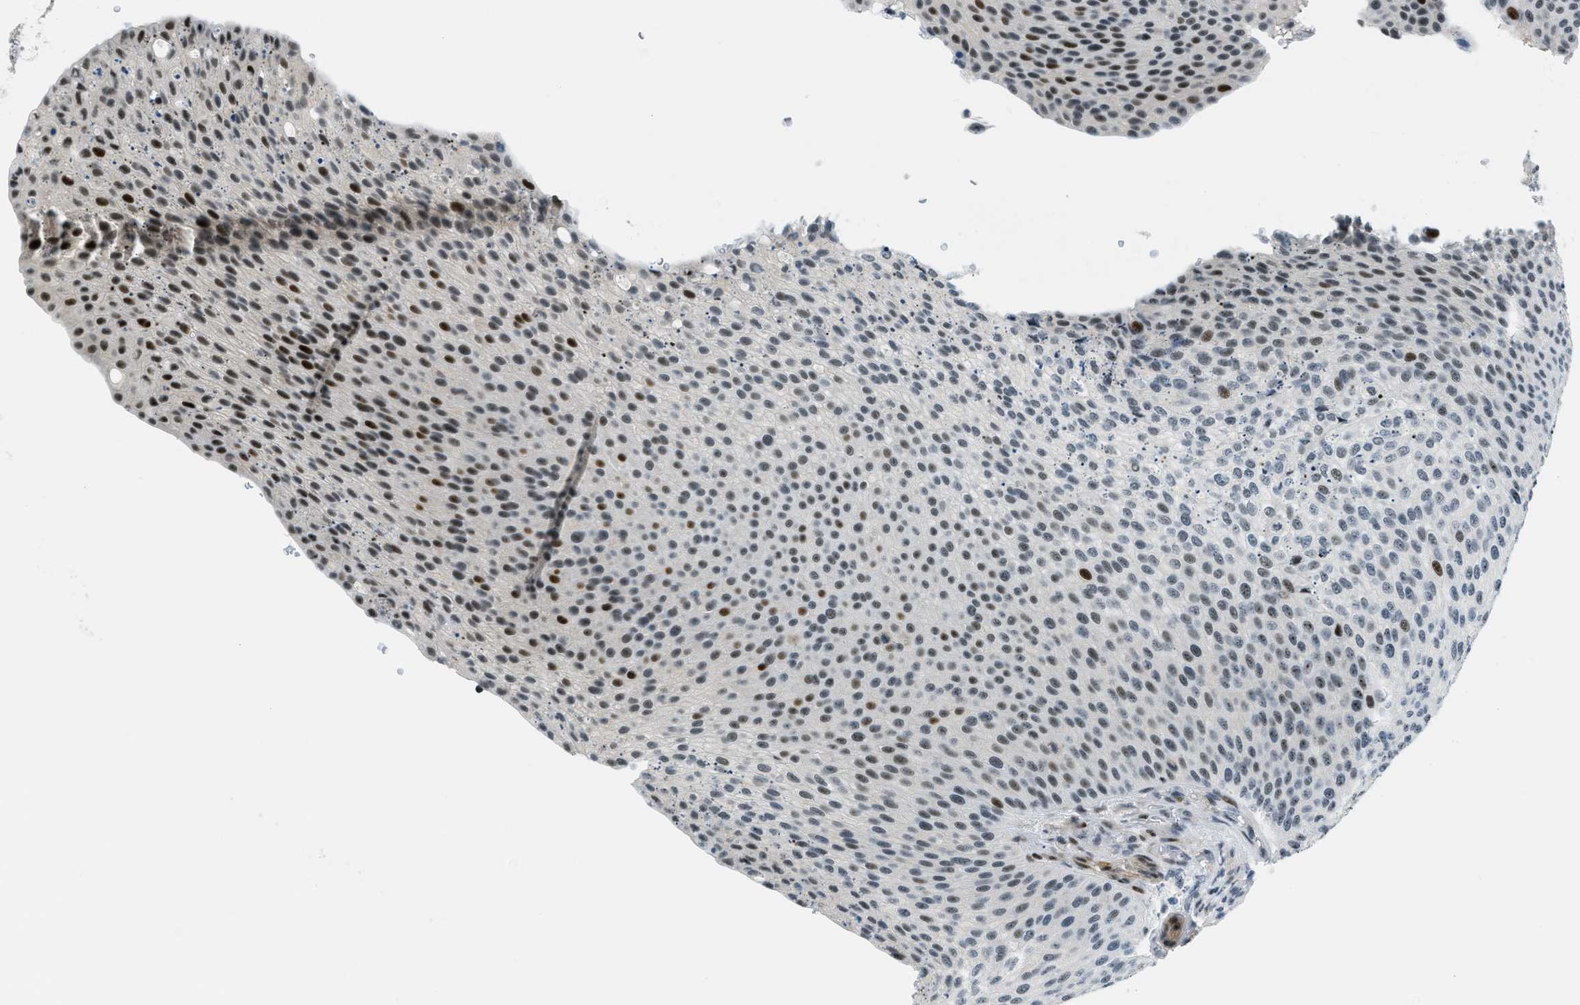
{"staining": {"intensity": "strong", "quantity": "25%-75%", "location": "nuclear"}, "tissue": "urothelial cancer", "cell_type": "Tumor cells", "image_type": "cancer", "snomed": [{"axis": "morphology", "description": "Urothelial carcinoma, Low grade"}, {"axis": "topography", "description": "Smooth muscle"}, {"axis": "topography", "description": "Urinary bladder"}], "caption": "Urothelial cancer stained for a protein exhibits strong nuclear positivity in tumor cells. (Brightfield microscopy of DAB IHC at high magnification).", "gene": "ZDHHC23", "patient": {"sex": "male", "age": 60}}